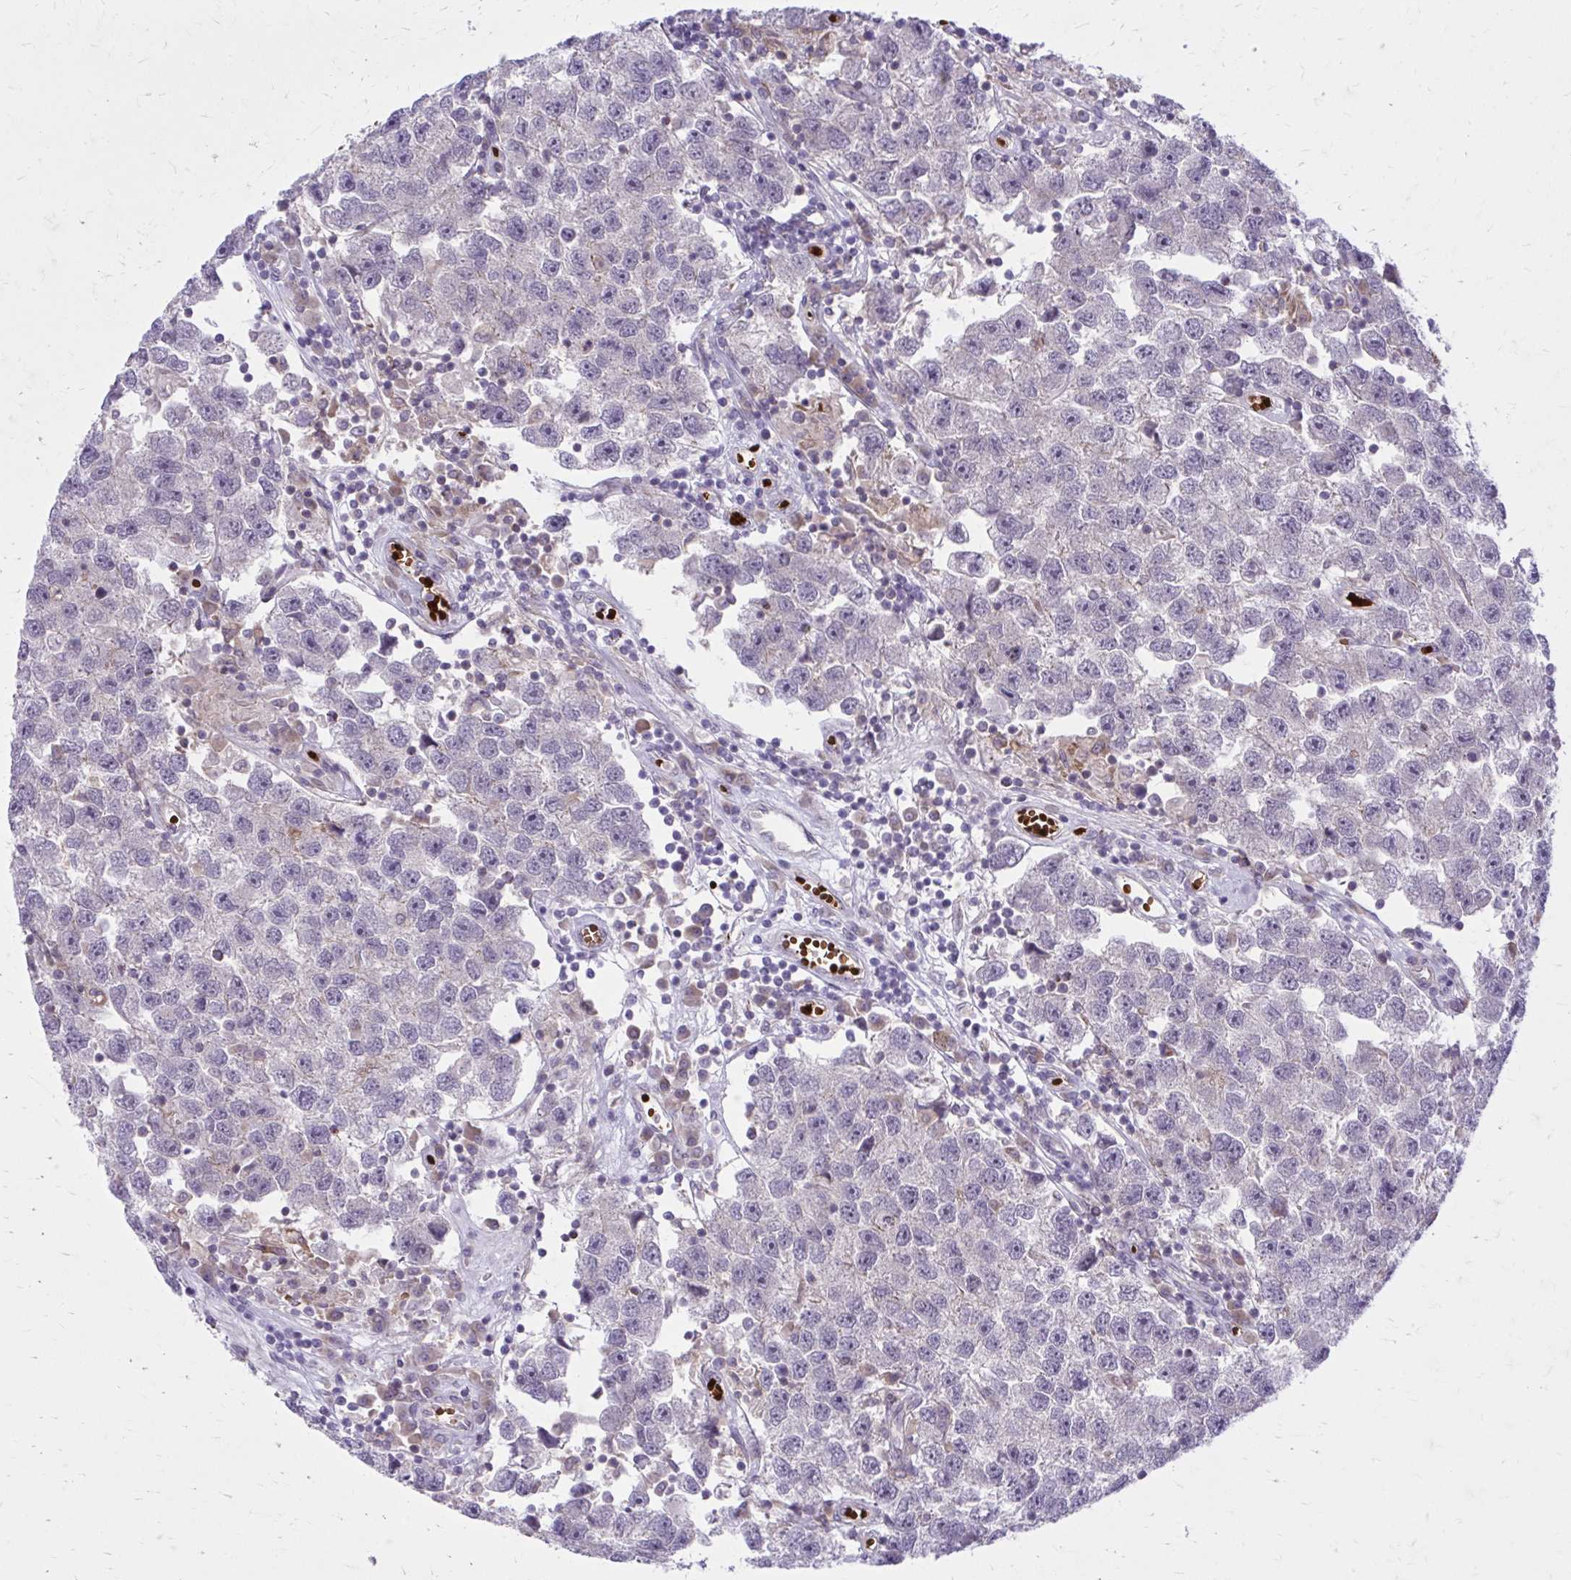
{"staining": {"intensity": "negative", "quantity": "none", "location": "none"}, "tissue": "testis cancer", "cell_type": "Tumor cells", "image_type": "cancer", "snomed": [{"axis": "morphology", "description": "Seminoma, NOS"}, {"axis": "topography", "description": "Testis"}], "caption": "Photomicrograph shows no significant protein expression in tumor cells of testis cancer.", "gene": "SNF8", "patient": {"sex": "male", "age": 26}}